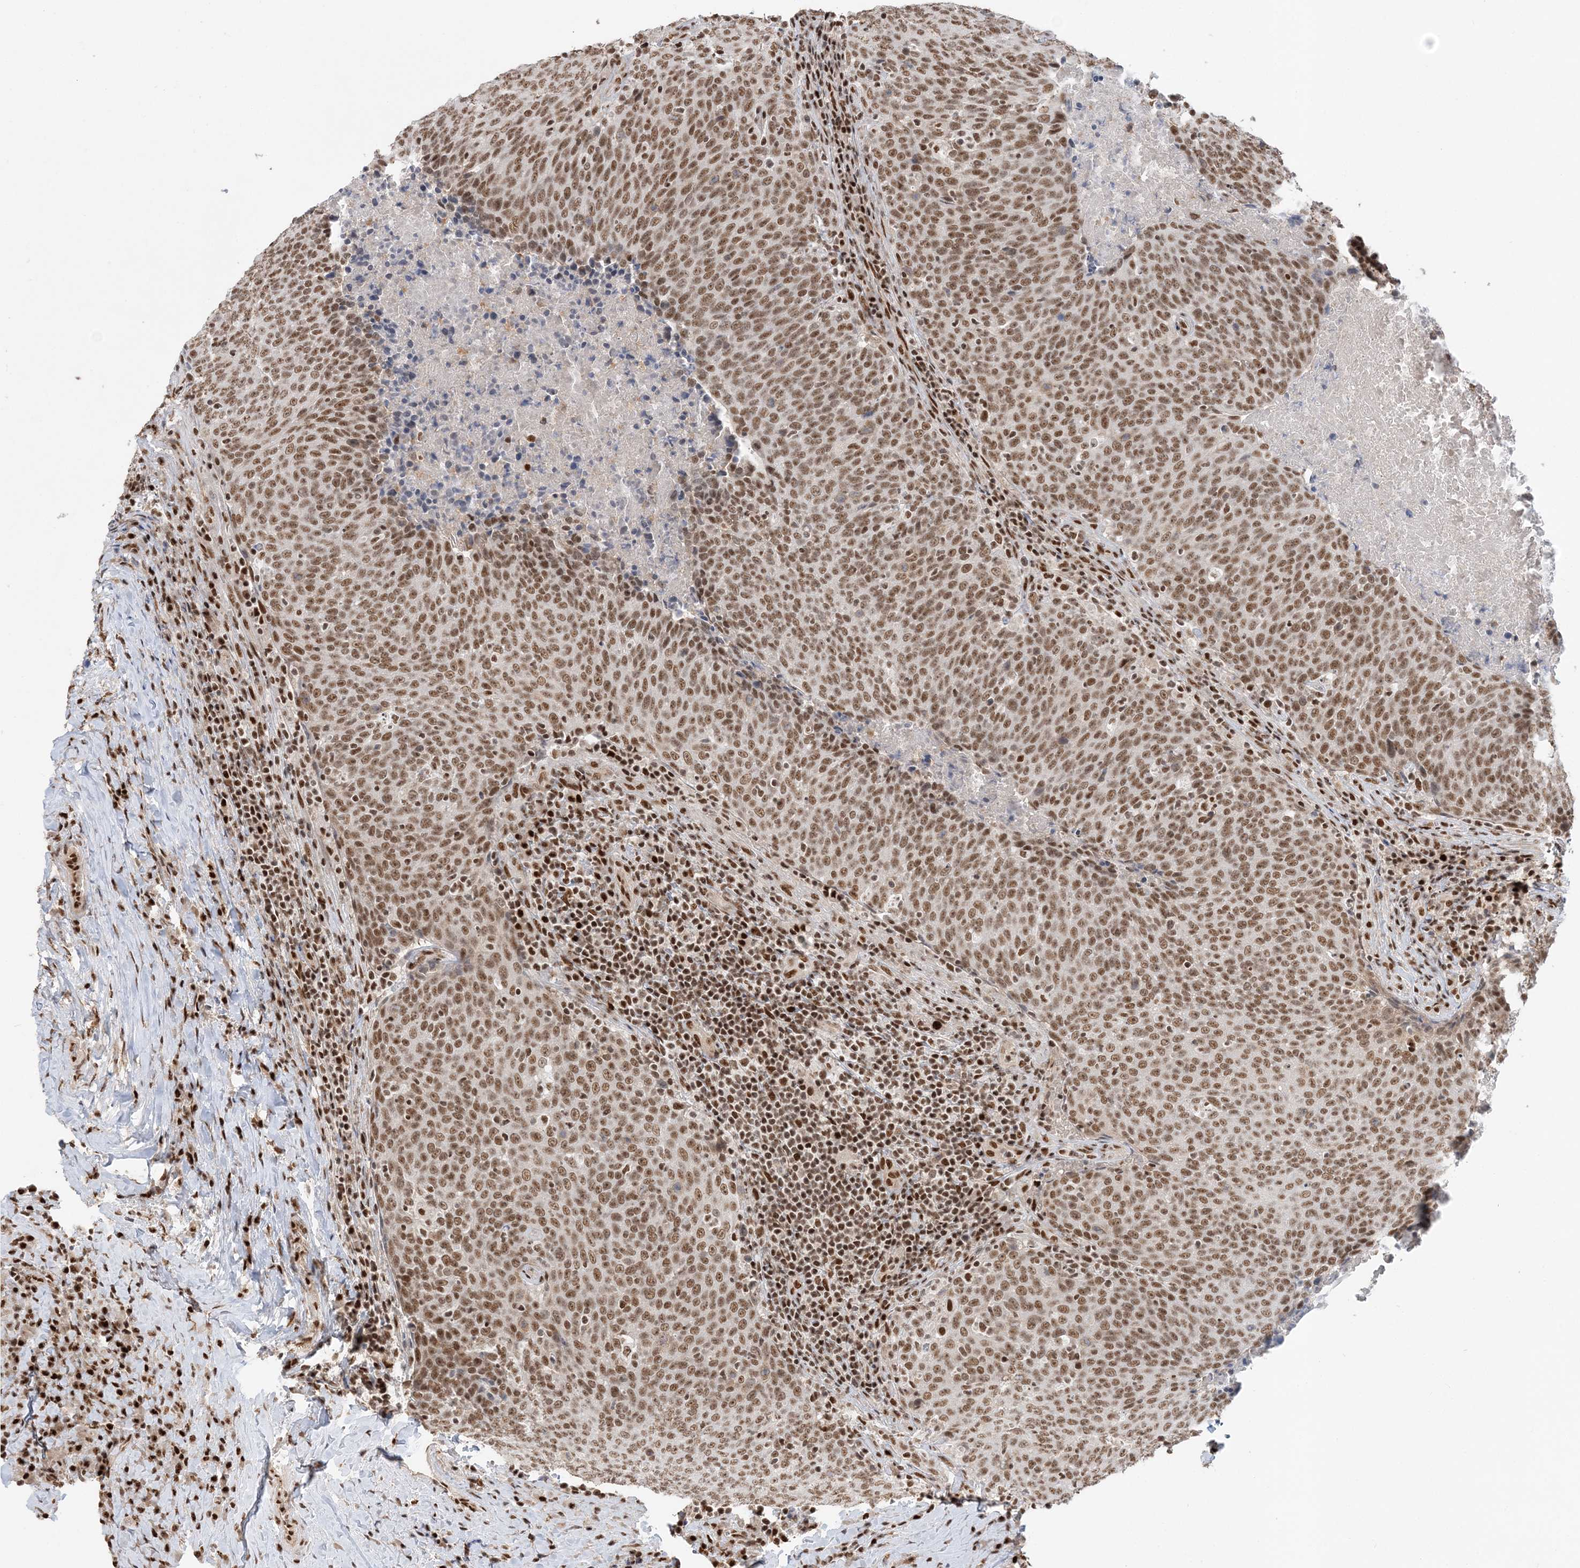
{"staining": {"intensity": "moderate", "quantity": ">75%", "location": "nuclear"}, "tissue": "head and neck cancer", "cell_type": "Tumor cells", "image_type": "cancer", "snomed": [{"axis": "morphology", "description": "Squamous cell carcinoma, NOS"}, {"axis": "morphology", "description": "Squamous cell carcinoma, metastatic, NOS"}, {"axis": "topography", "description": "Lymph node"}, {"axis": "topography", "description": "Head-Neck"}], "caption": "Head and neck cancer stained with IHC demonstrates moderate nuclear positivity in approximately >75% of tumor cells.", "gene": "SEPHS1", "patient": {"sex": "male", "age": 62}}